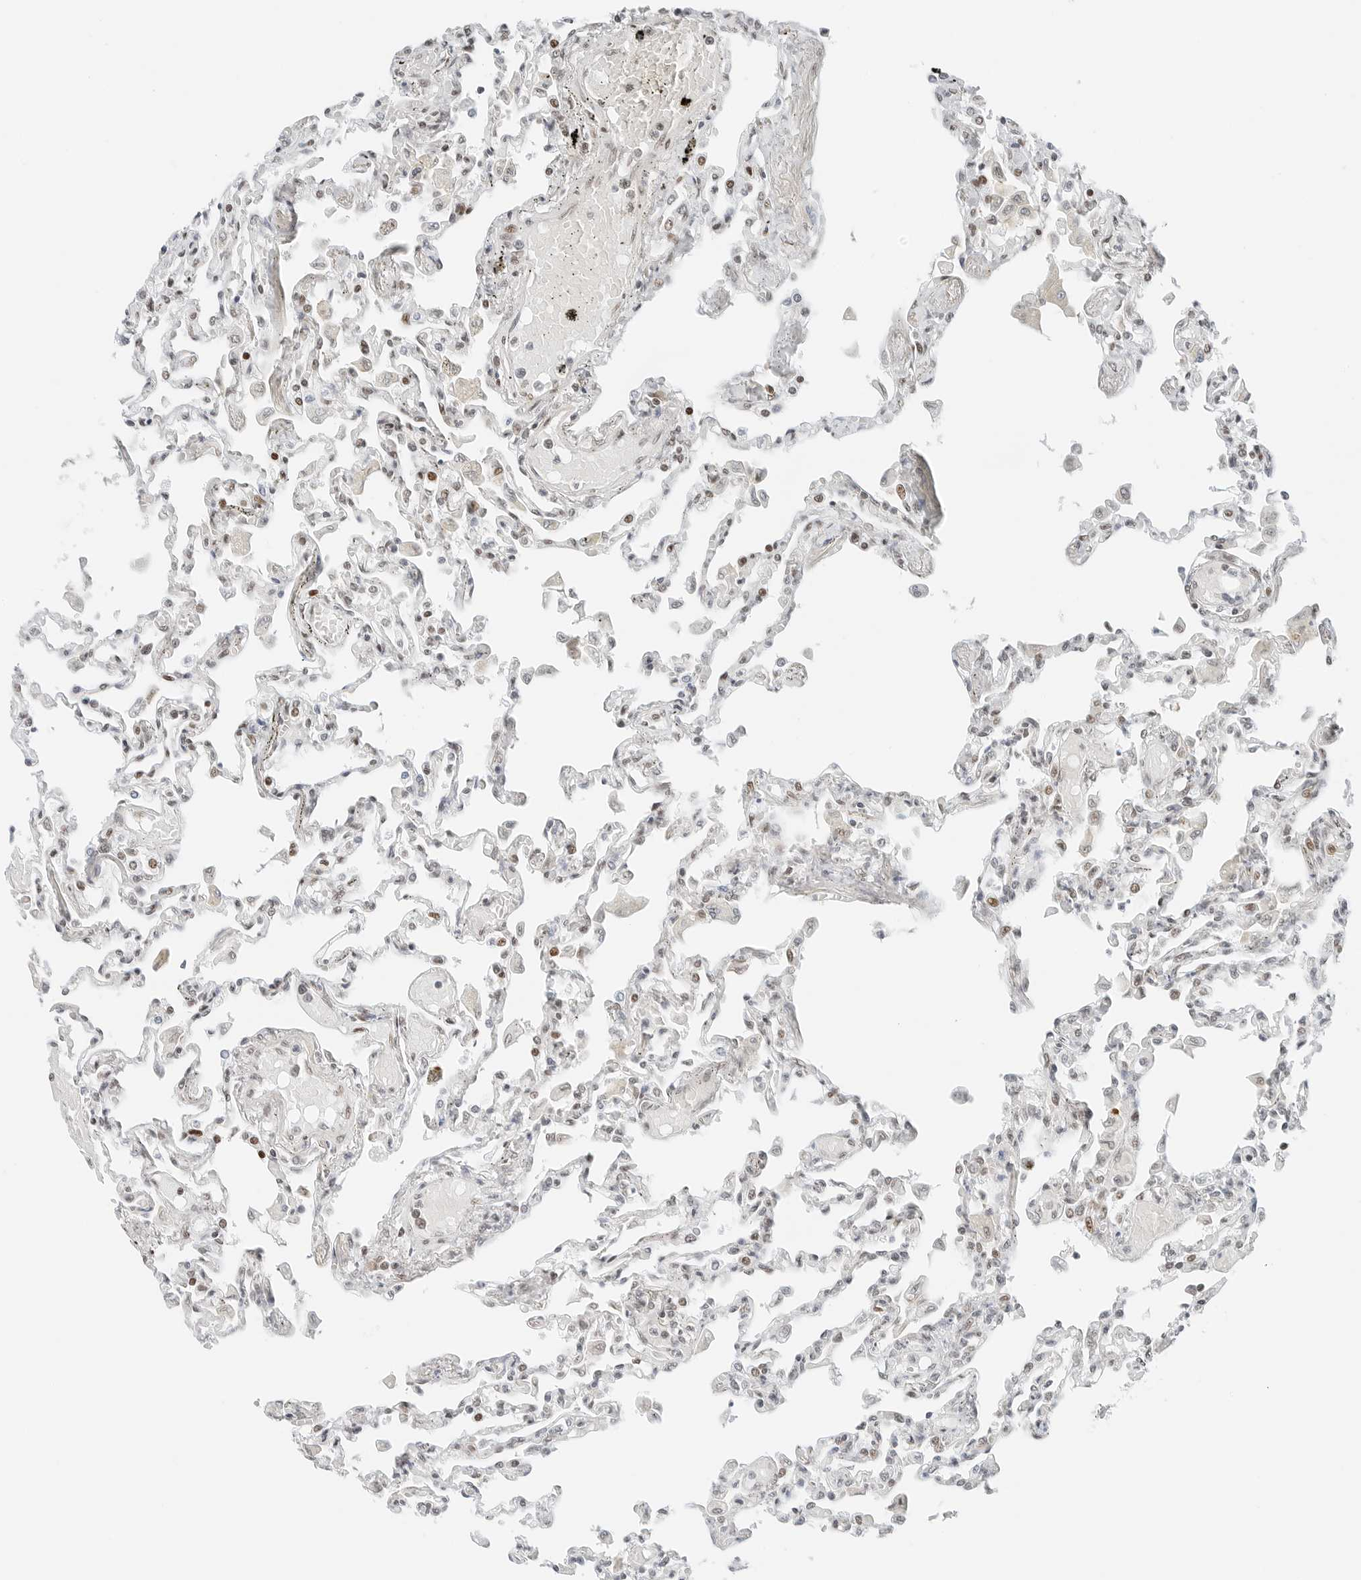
{"staining": {"intensity": "moderate", "quantity": "25%-75%", "location": "nuclear"}, "tissue": "lung", "cell_type": "Alveolar cells", "image_type": "normal", "snomed": [{"axis": "morphology", "description": "Normal tissue, NOS"}, {"axis": "topography", "description": "Bronchus"}, {"axis": "topography", "description": "Lung"}], "caption": "Protein staining of normal lung reveals moderate nuclear staining in about 25%-75% of alveolar cells.", "gene": "CRTC2", "patient": {"sex": "female", "age": 49}}